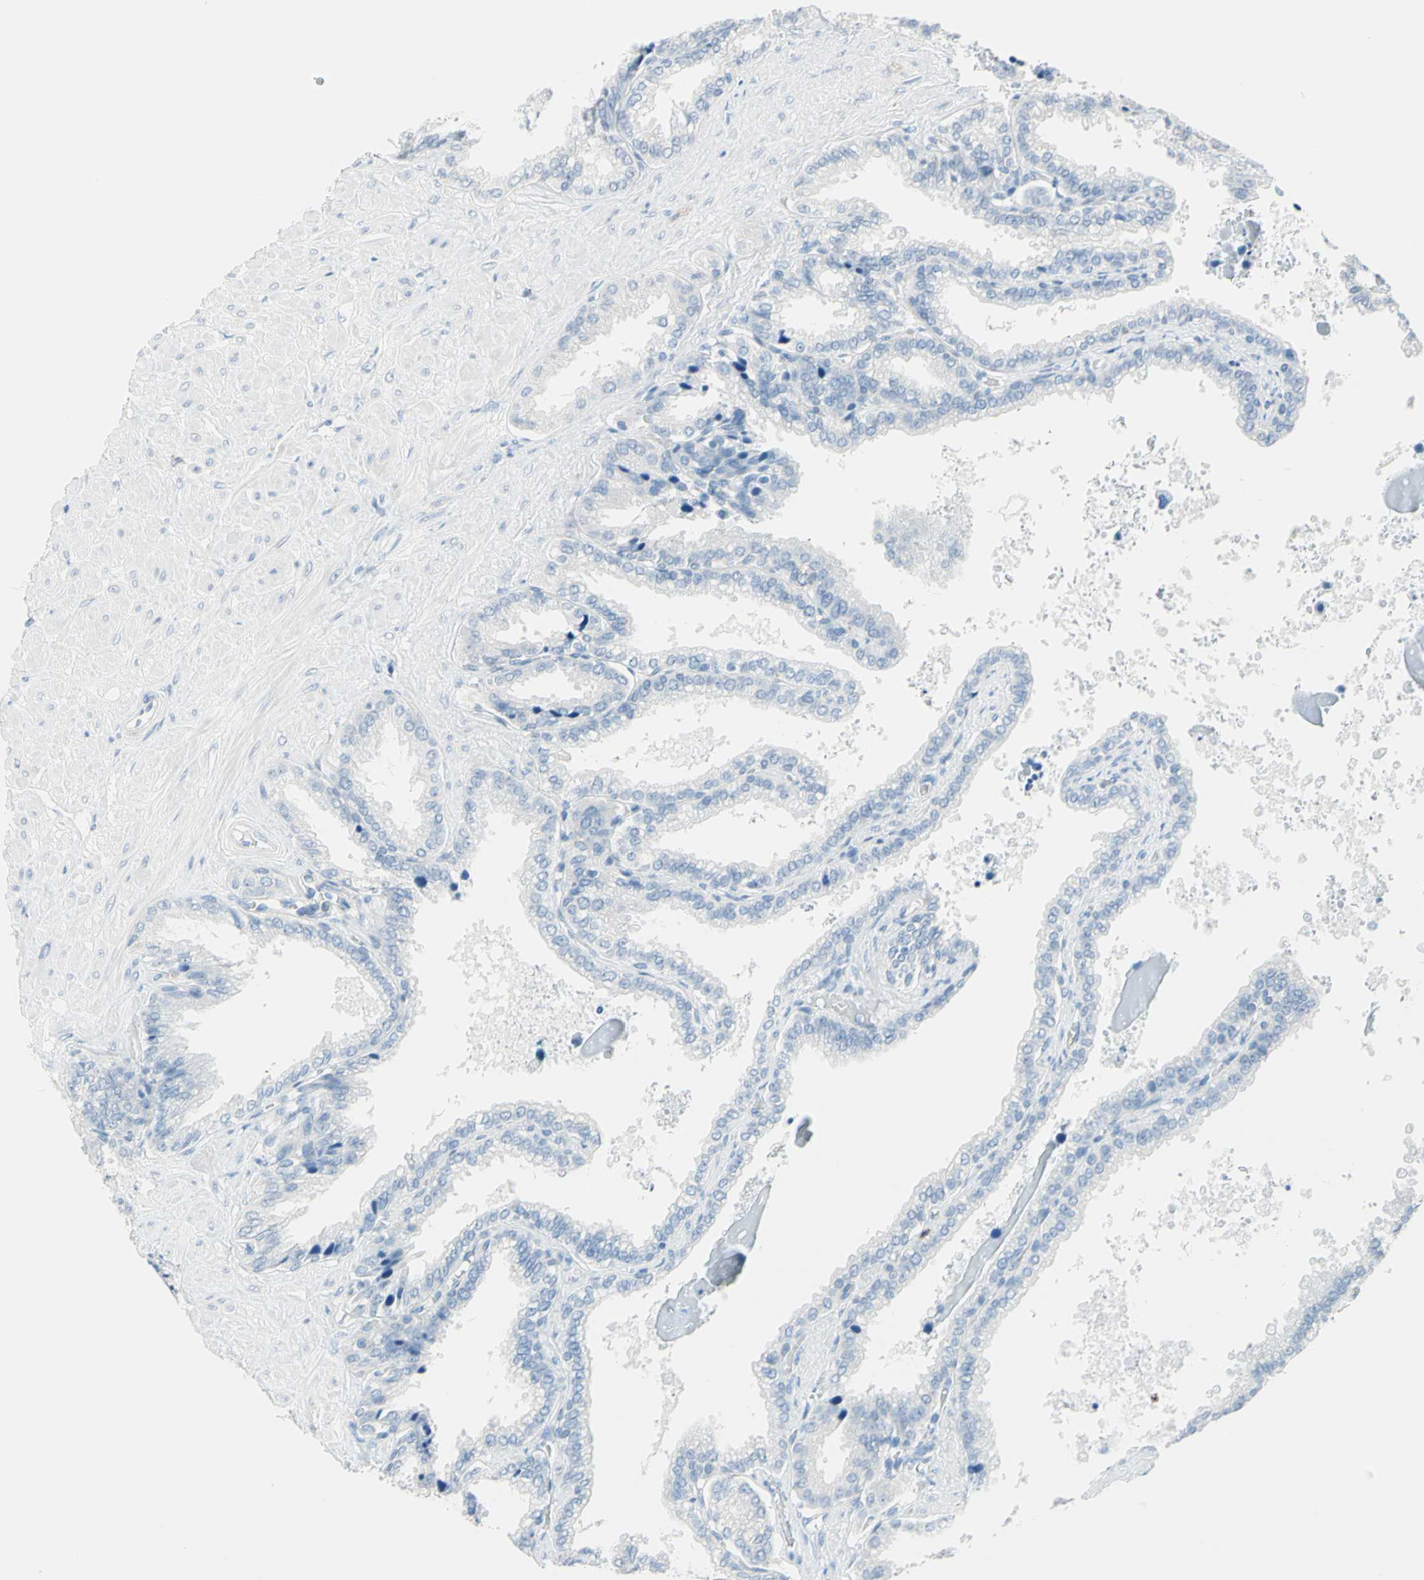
{"staining": {"intensity": "negative", "quantity": "none", "location": "none"}, "tissue": "seminal vesicle", "cell_type": "Glandular cells", "image_type": "normal", "snomed": [{"axis": "morphology", "description": "Normal tissue, NOS"}, {"axis": "topography", "description": "Seminal veicle"}], "caption": "DAB immunohistochemical staining of unremarkable human seminal vesicle shows no significant staining in glandular cells. The staining was performed using DAB (3,3'-diaminobenzidine) to visualize the protein expression in brown, while the nuclei were stained in blue with hematoxylin (Magnification: 20x).", "gene": "CYSLTR1", "patient": {"sex": "male", "age": 46}}